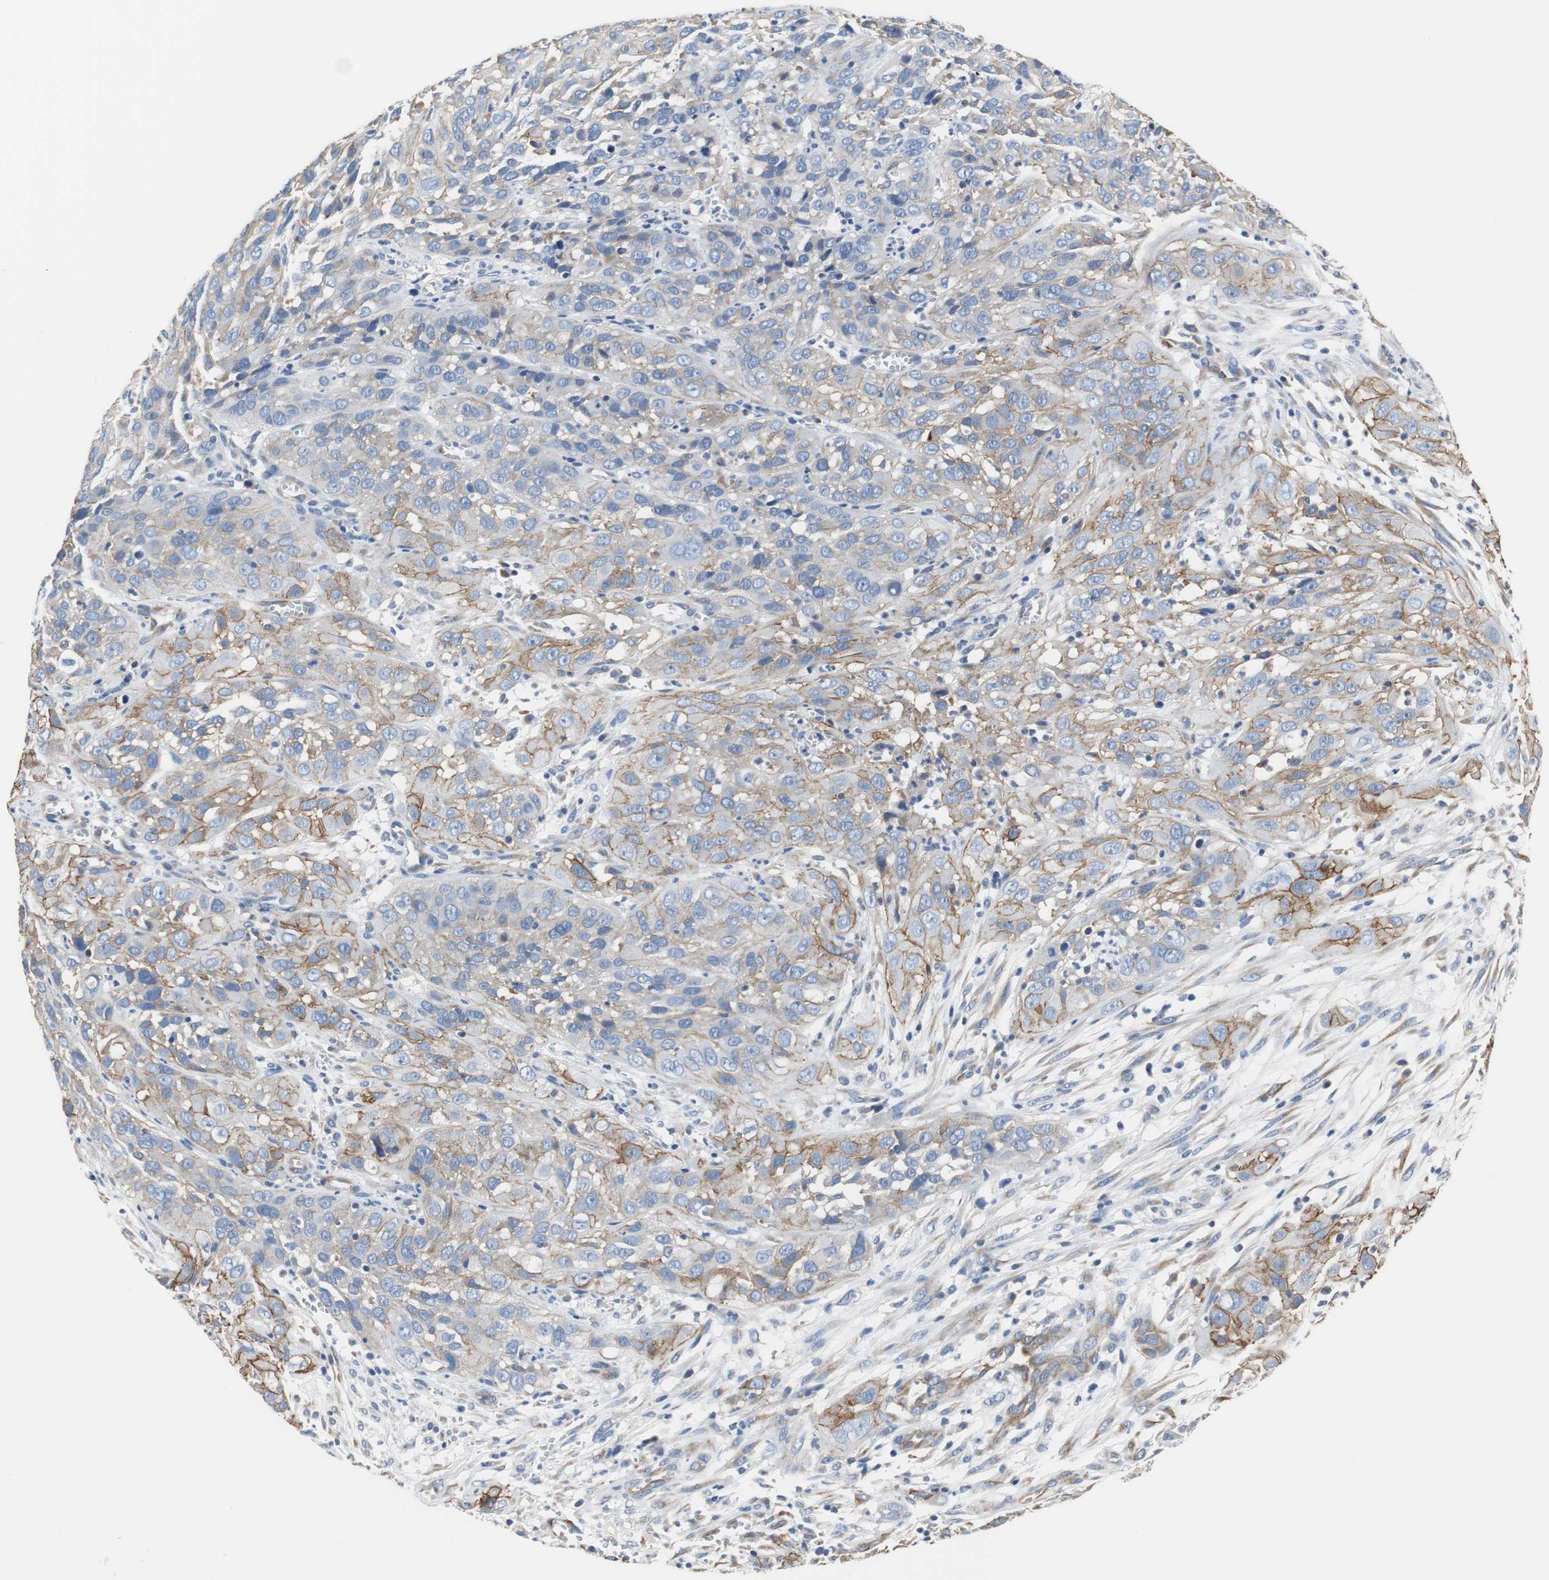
{"staining": {"intensity": "moderate", "quantity": "25%-75%", "location": "cytoplasmic/membranous"}, "tissue": "cervical cancer", "cell_type": "Tumor cells", "image_type": "cancer", "snomed": [{"axis": "morphology", "description": "Squamous cell carcinoma, NOS"}, {"axis": "topography", "description": "Cervix"}], "caption": "Tumor cells exhibit medium levels of moderate cytoplasmic/membranous positivity in approximately 25%-75% of cells in human cervical squamous cell carcinoma. (Stains: DAB in brown, nuclei in blue, Microscopy: brightfield microscopy at high magnification).", "gene": "PCK1", "patient": {"sex": "female", "age": 32}}